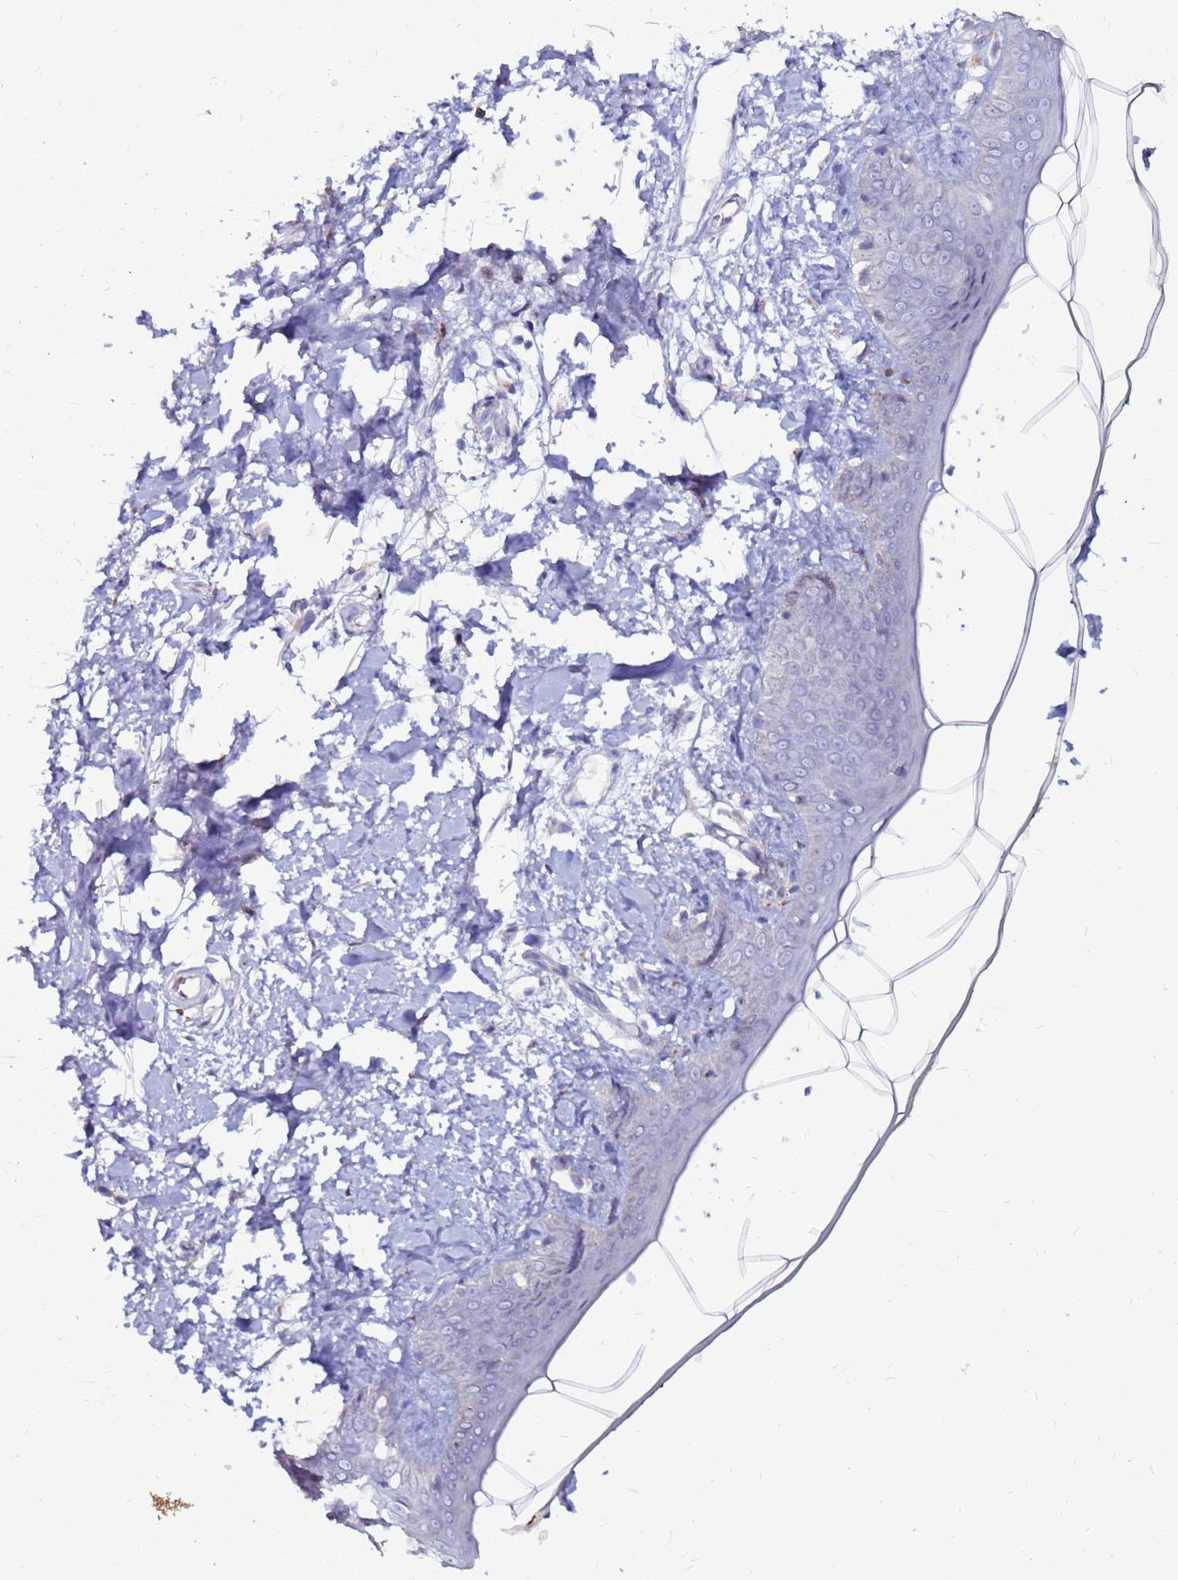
{"staining": {"intensity": "negative", "quantity": "none", "location": "none"}, "tissue": "skin", "cell_type": "Fibroblasts", "image_type": "normal", "snomed": [{"axis": "morphology", "description": "Normal tissue, NOS"}, {"axis": "topography", "description": "Skin"}], "caption": "Immunohistochemistry photomicrograph of unremarkable skin: skin stained with DAB (3,3'-diaminobenzidine) demonstrates no significant protein staining in fibroblasts. (Immunohistochemistry (ihc), brightfield microscopy, high magnification).", "gene": "SLC44A3", "patient": {"sex": "female", "age": 34}}